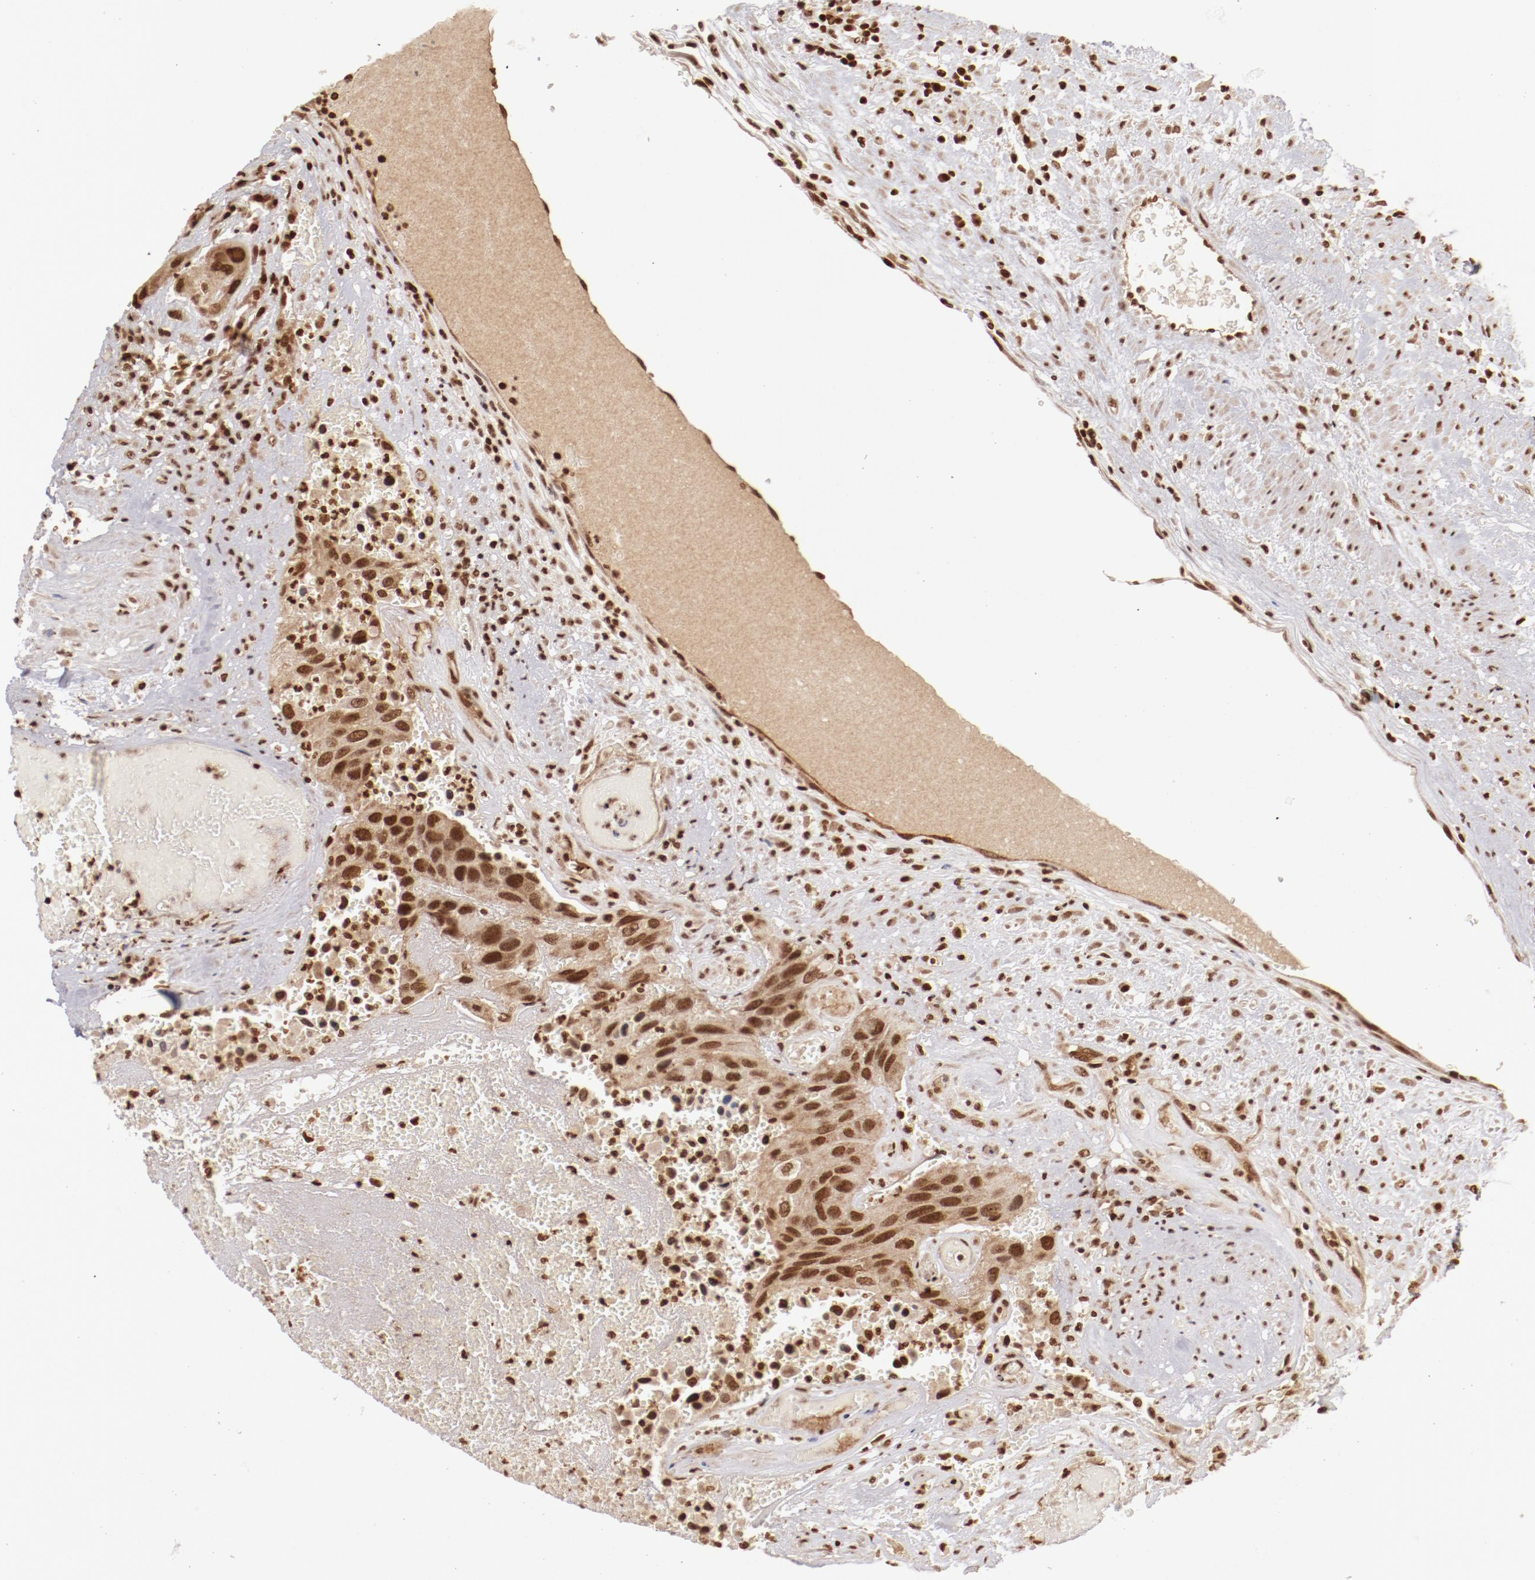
{"staining": {"intensity": "moderate", "quantity": ">75%", "location": "nuclear"}, "tissue": "urothelial cancer", "cell_type": "Tumor cells", "image_type": "cancer", "snomed": [{"axis": "morphology", "description": "Urothelial carcinoma, High grade"}, {"axis": "topography", "description": "Urinary bladder"}], "caption": "Moderate nuclear staining is appreciated in approximately >75% of tumor cells in urothelial carcinoma (high-grade).", "gene": "ABL2", "patient": {"sex": "male", "age": 66}}